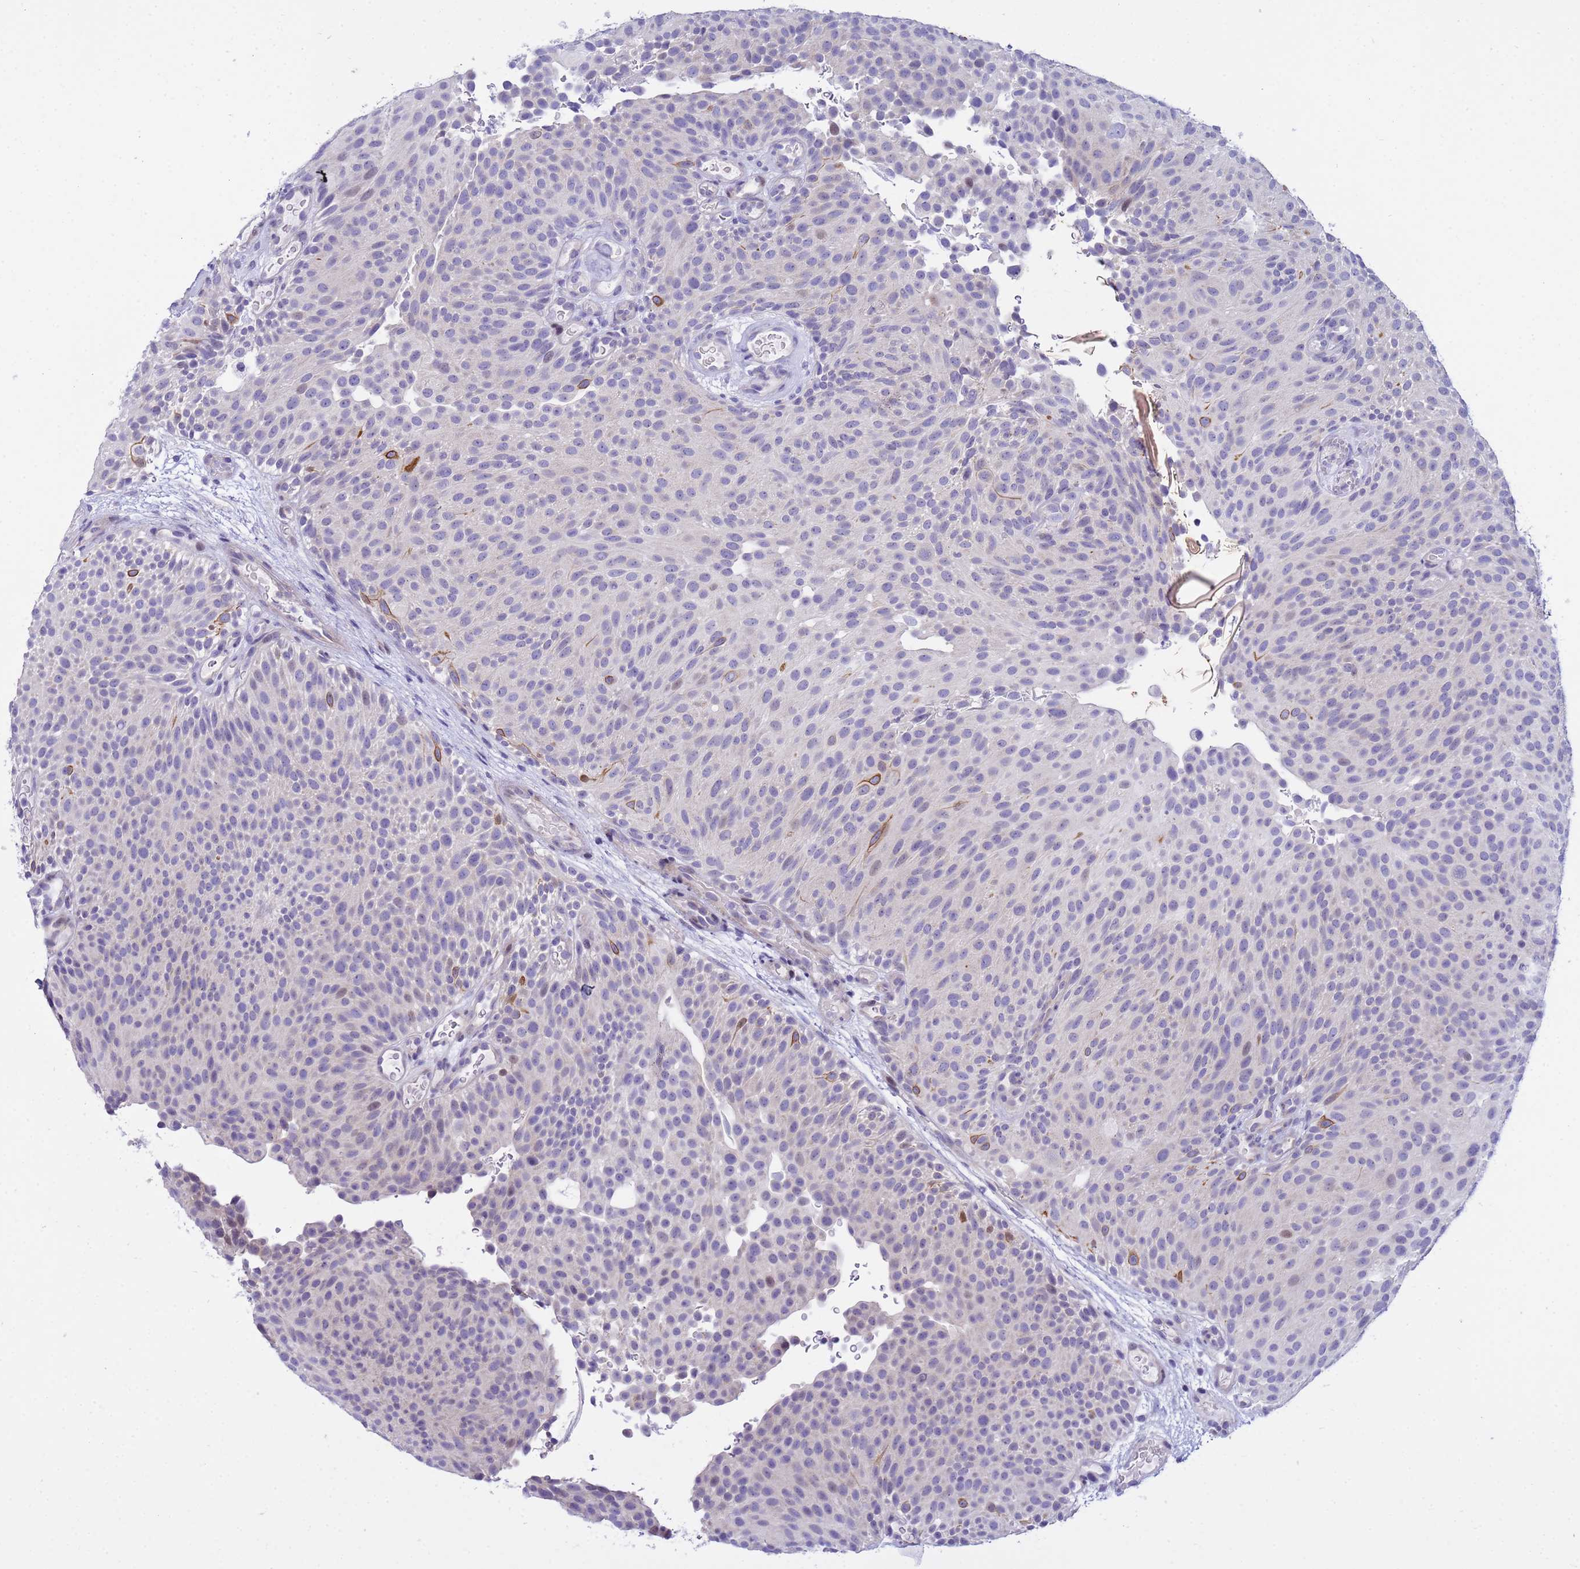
{"staining": {"intensity": "moderate", "quantity": "<25%", "location": "cytoplasmic/membranous"}, "tissue": "urothelial cancer", "cell_type": "Tumor cells", "image_type": "cancer", "snomed": [{"axis": "morphology", "description": "Urothelial carcinoma, Low grade"}, {"axis": "topography", "description": "Urinary bladder"}], "caption": "This is an image of immunohistochemistry (IHC) staining of urothelial cancer, which shows moderate positivity in the cytoplasmic/membranous of tumor cells.", "gene": "IGSF11", "patient": {"sex": "male", "age": 78}}